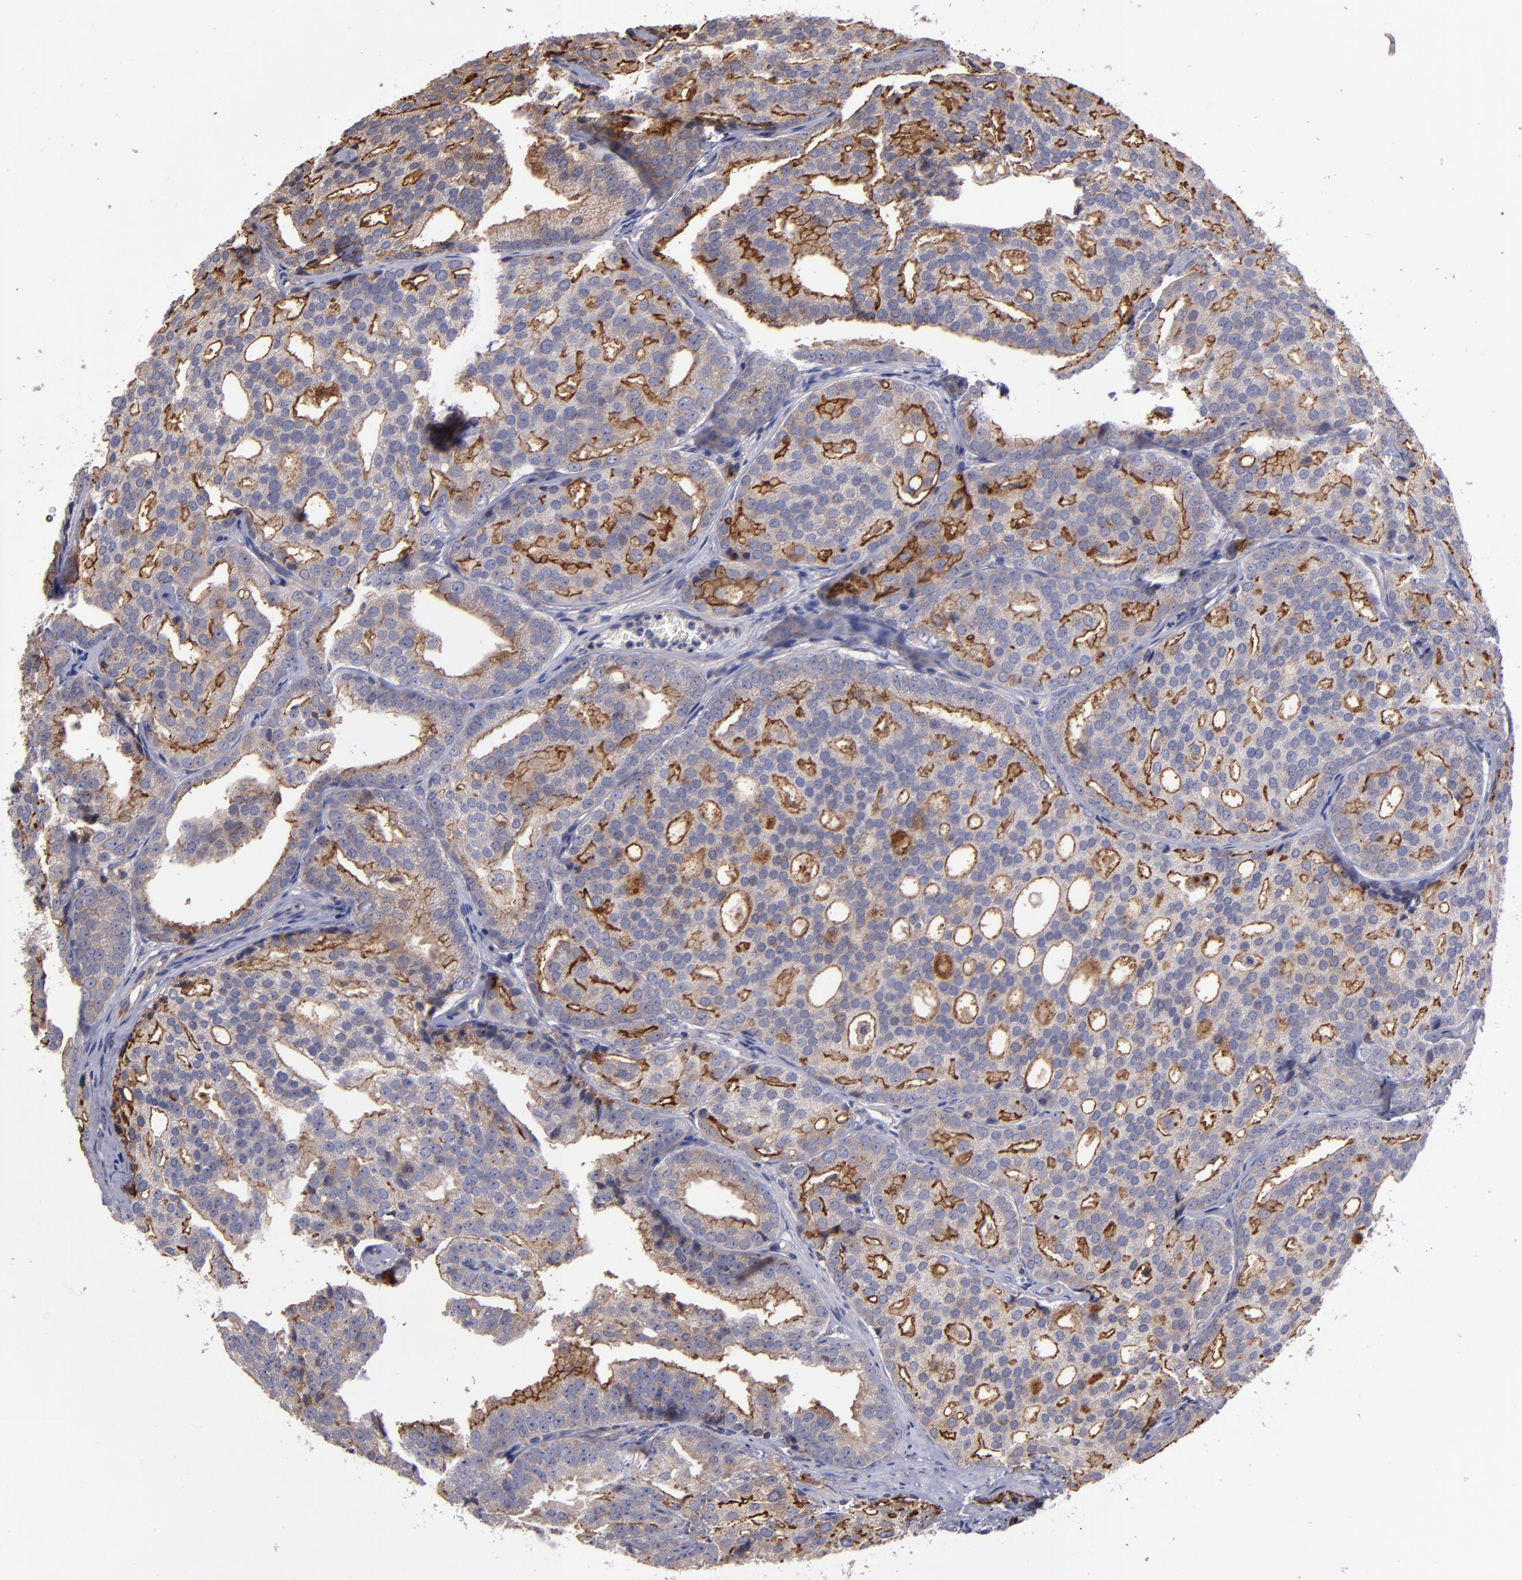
{"staining": {"intensity": "weak", "quantity": ">75%", "location": "cytoplasmic/membranous"}, "tissue": "prostate cancer", "cell_type": "Tumor cells", "image_type": "cancer", "snomed": [{"axis": "morphology", "description": "Adenocarcinoma, High grade"}, {"axis": "topography", "description": "Prostate"}], "caption": "About >75% of tumor cells in human adenocarcinoma (high-grade) (prostate) exhibit weak cytoplasmic/membranous protein staining as visualized by brown immunohistochemical staining.", "gene": "IFIH1", "patient": {"sex": "male", "age": 64}}